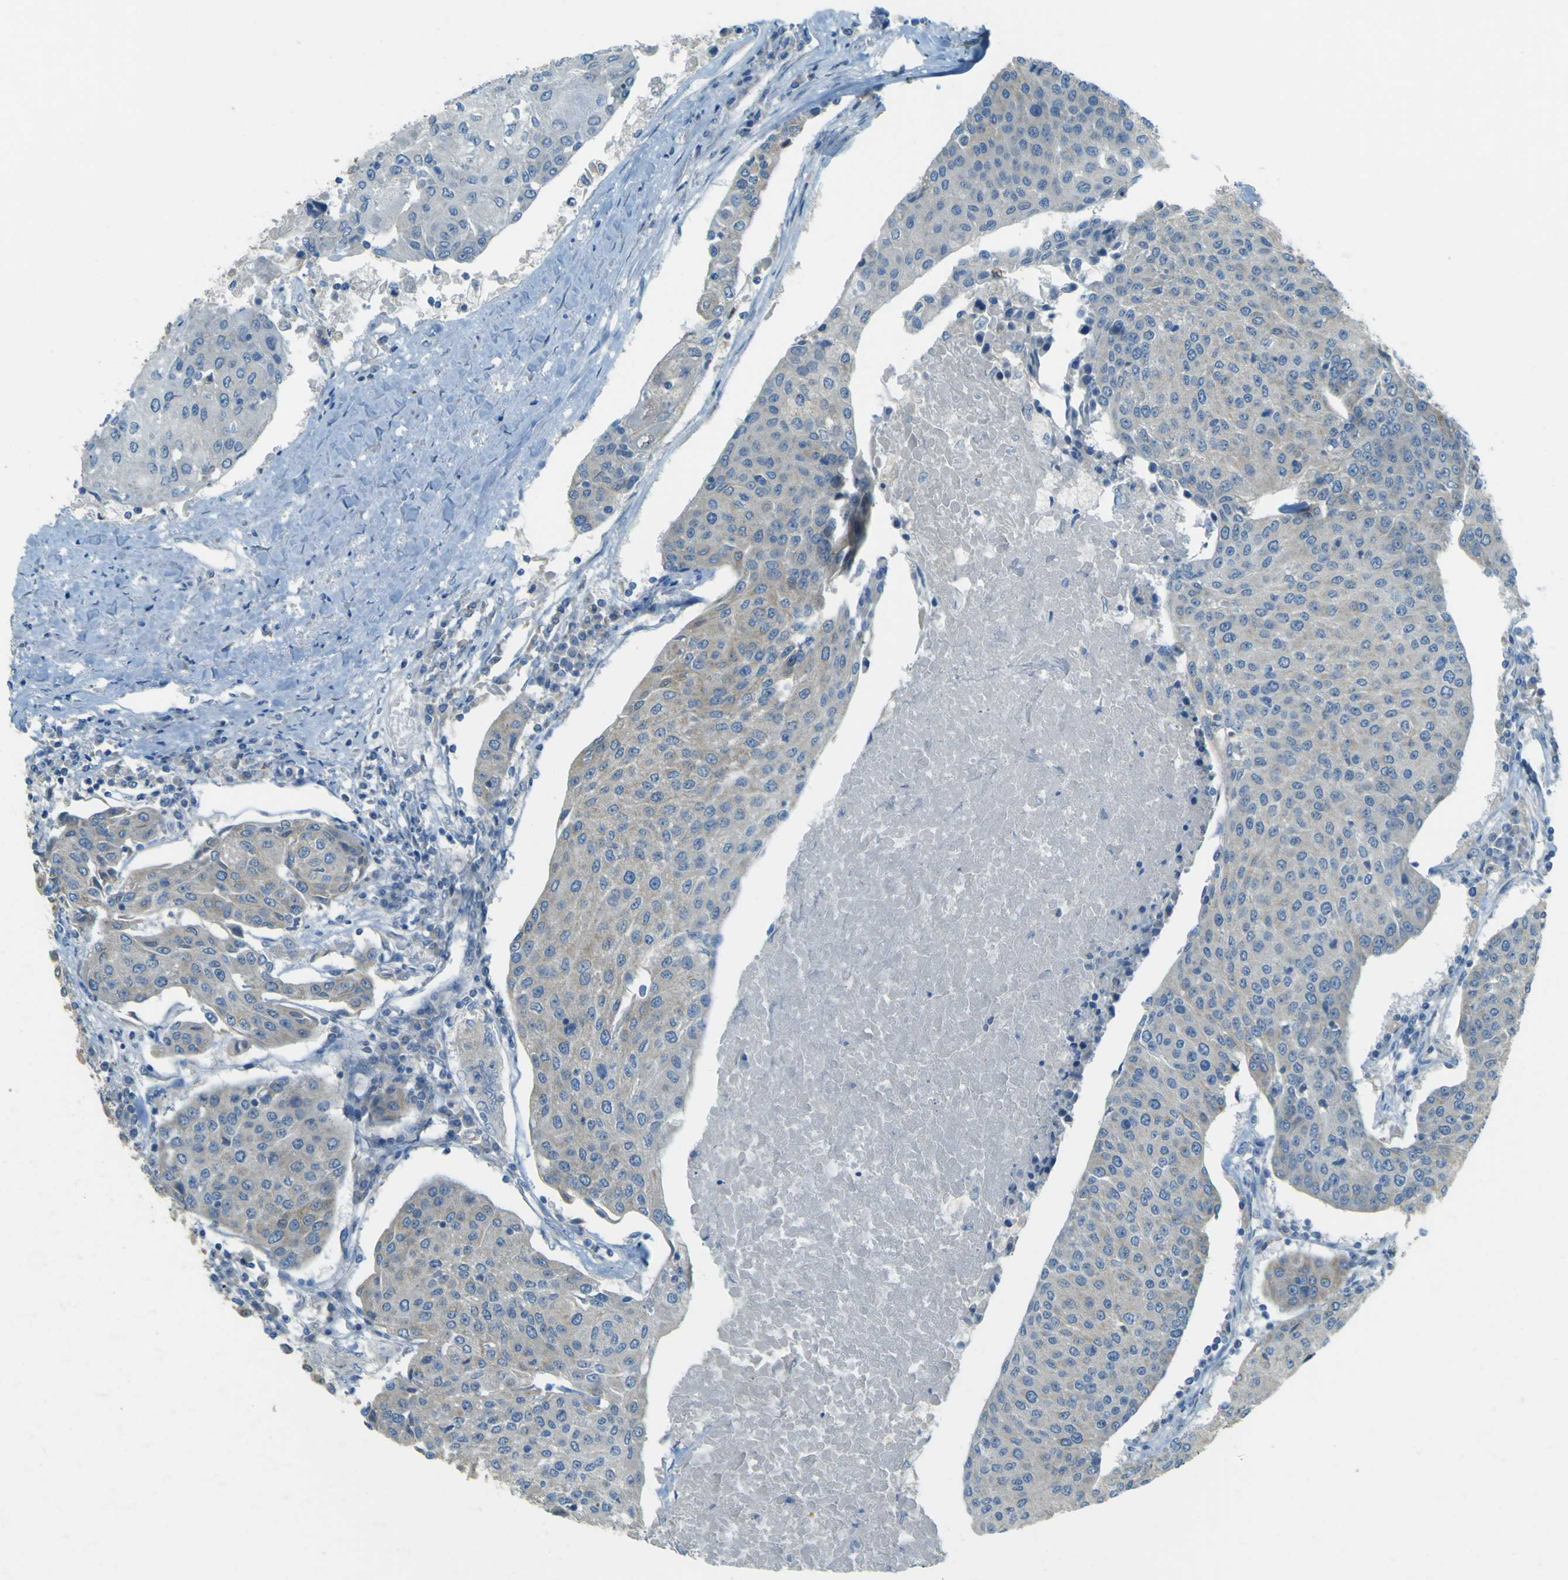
{"staining": {"intensity": "negative", "quantity": "none", "location": "none"}, "tissue": "urothelial cancer", "cell_type": "Tumor cells", "image_type": "cancer", "snomed": [{"axis": "morphology", "description": "Urothelial carcinoma, High grade"}, {"axis": "topography", "description": "Urinary bladder"}], "caption": "Human urothelial carcinoma (high-grade) stained for a protein using immunohistochemistry exhibits no positivity in tumor cells.", "gene": "FKTN", "patient": {"sex": "female", "age": 85}}